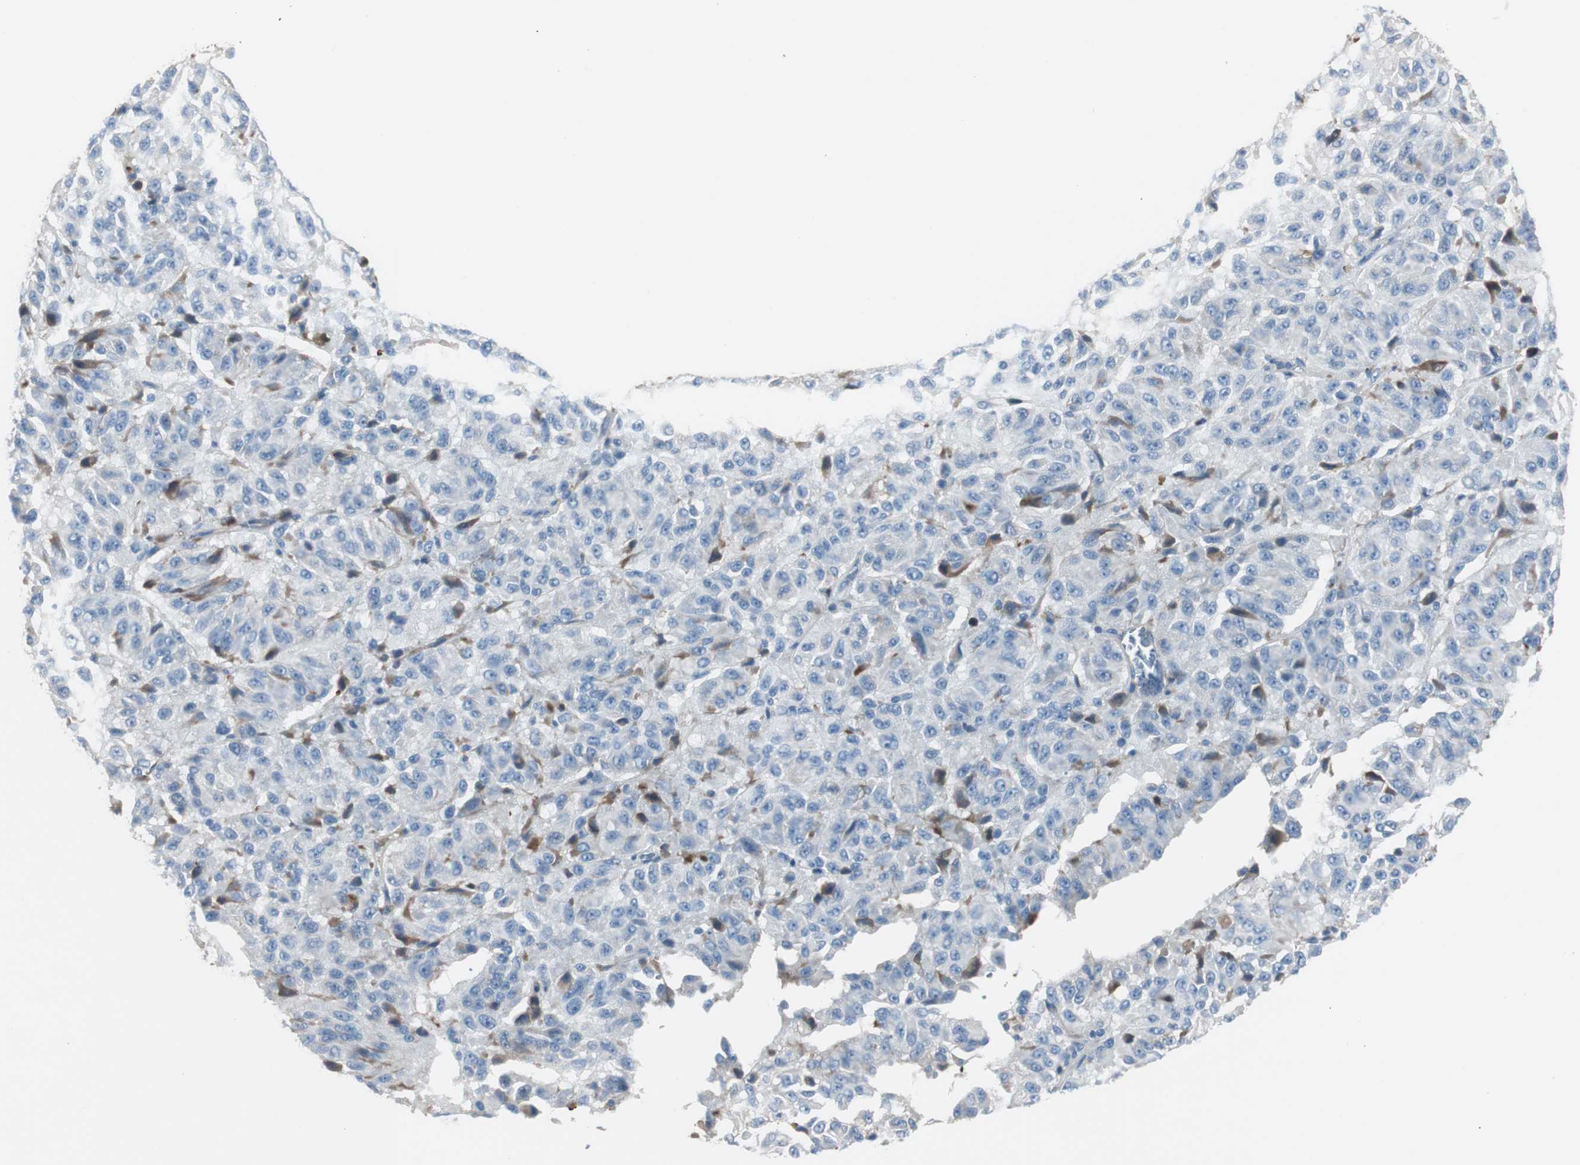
{"staining": {"intensity": "negative", "quantity": "none", "location": "none"}, "tissue": "melanoma", "cell_type": "Tumor cells", "image_type": "cancer", "snomed": [{"axis": "morphology", "description": "Malignant melanoma, Metastatic site"}, {"axis": "topography", "description": "Lung"}], "caption": "The immunohistochemistry micrograph has no significant expression in tumor cells of malignant melanoma (metastatic site) tissue. (IHC, brightfield microscopy, high magnification).", "gene": "SERPINF1", "patient": {"sex": "male", "age": 64}}